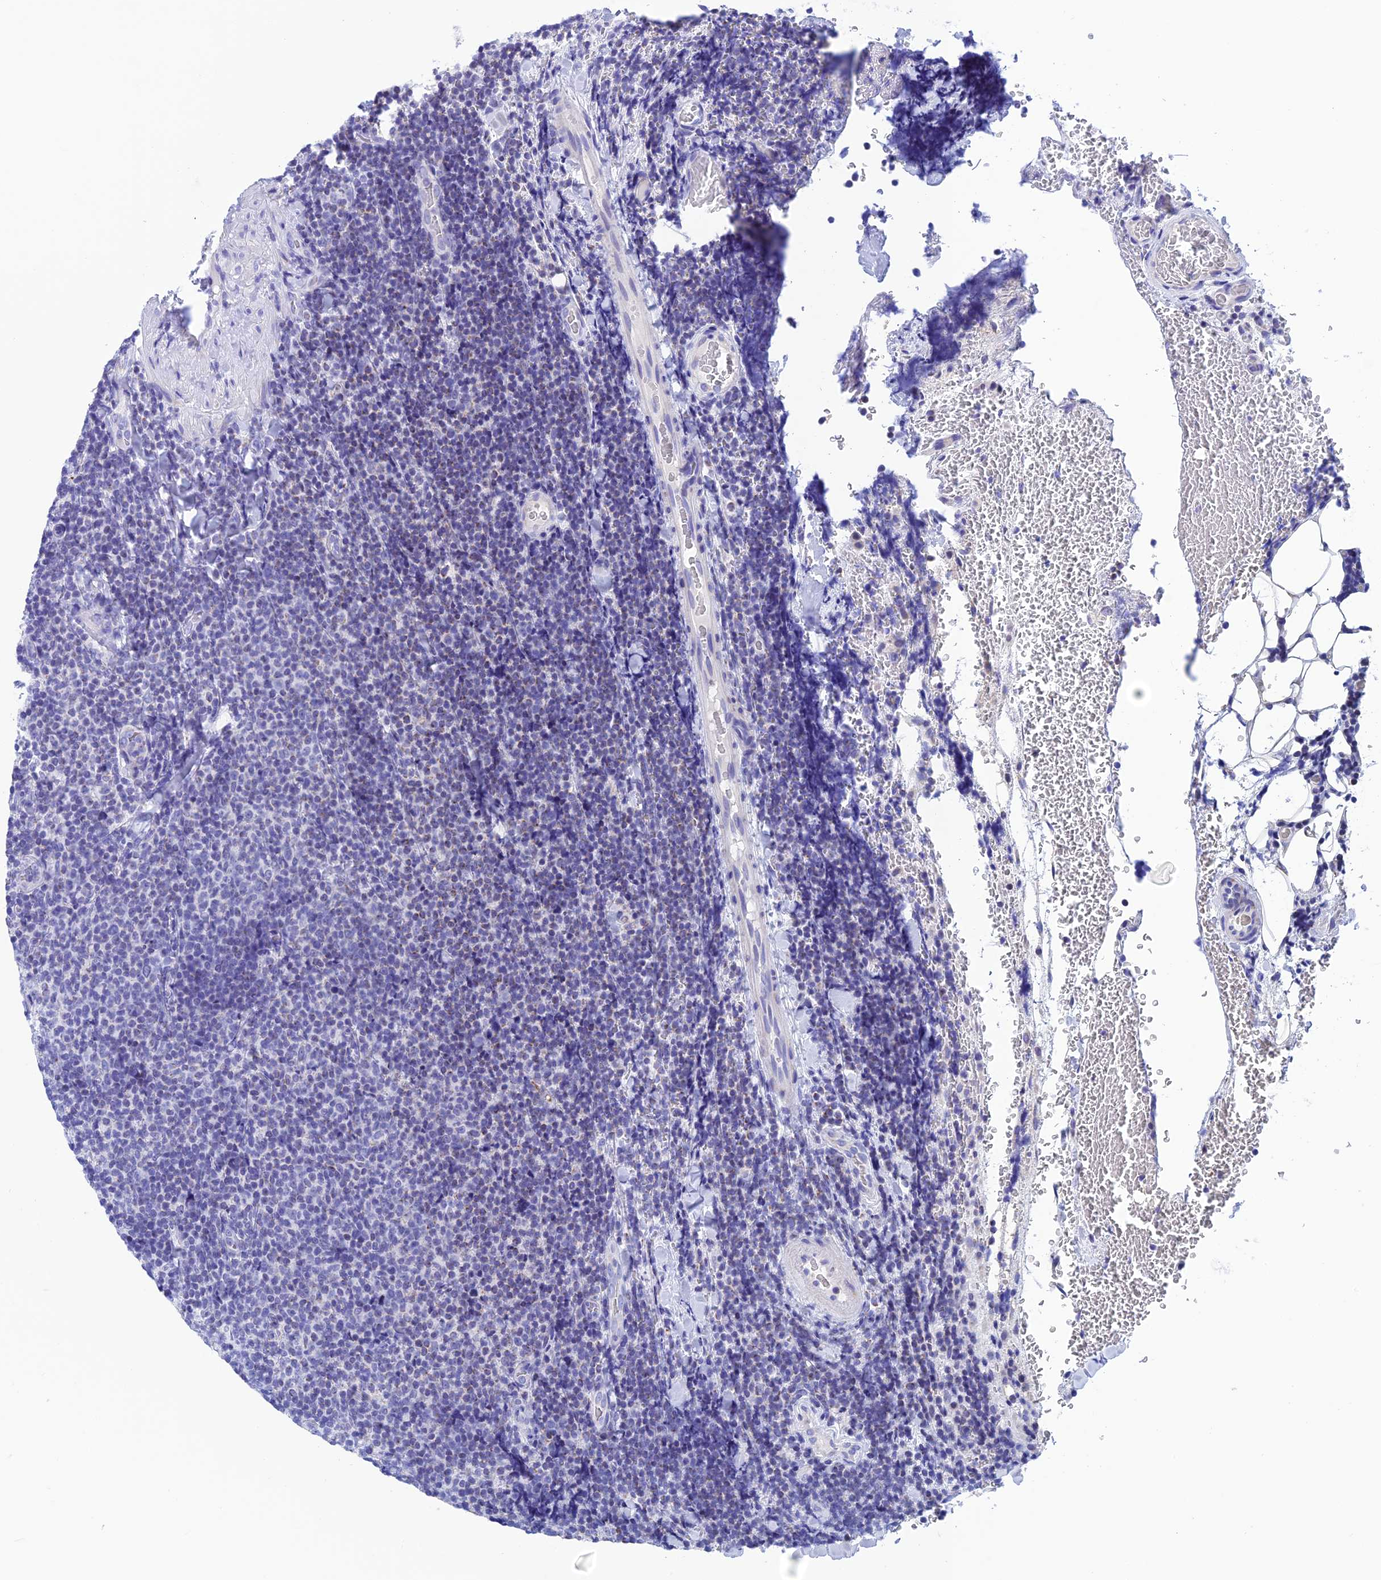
{"staining": {"intensity": "negative", "quantity": "none", "location": "none"}, "tissue": "lymphoma", "cell_type": "Tumor cells", "image_type": "cancer", "snomed": [{"axis": "morphology", "description": "Malignant lymphoma, non-Hodgkin's type, Low grade"}, {"axis": "topography", "description": "Lymph node"}], "caption": "Tumor cells show no significant protein staining in lymphoma.", "gene": "NXPE4", "patient": {"sex": "male", "age": 66}}